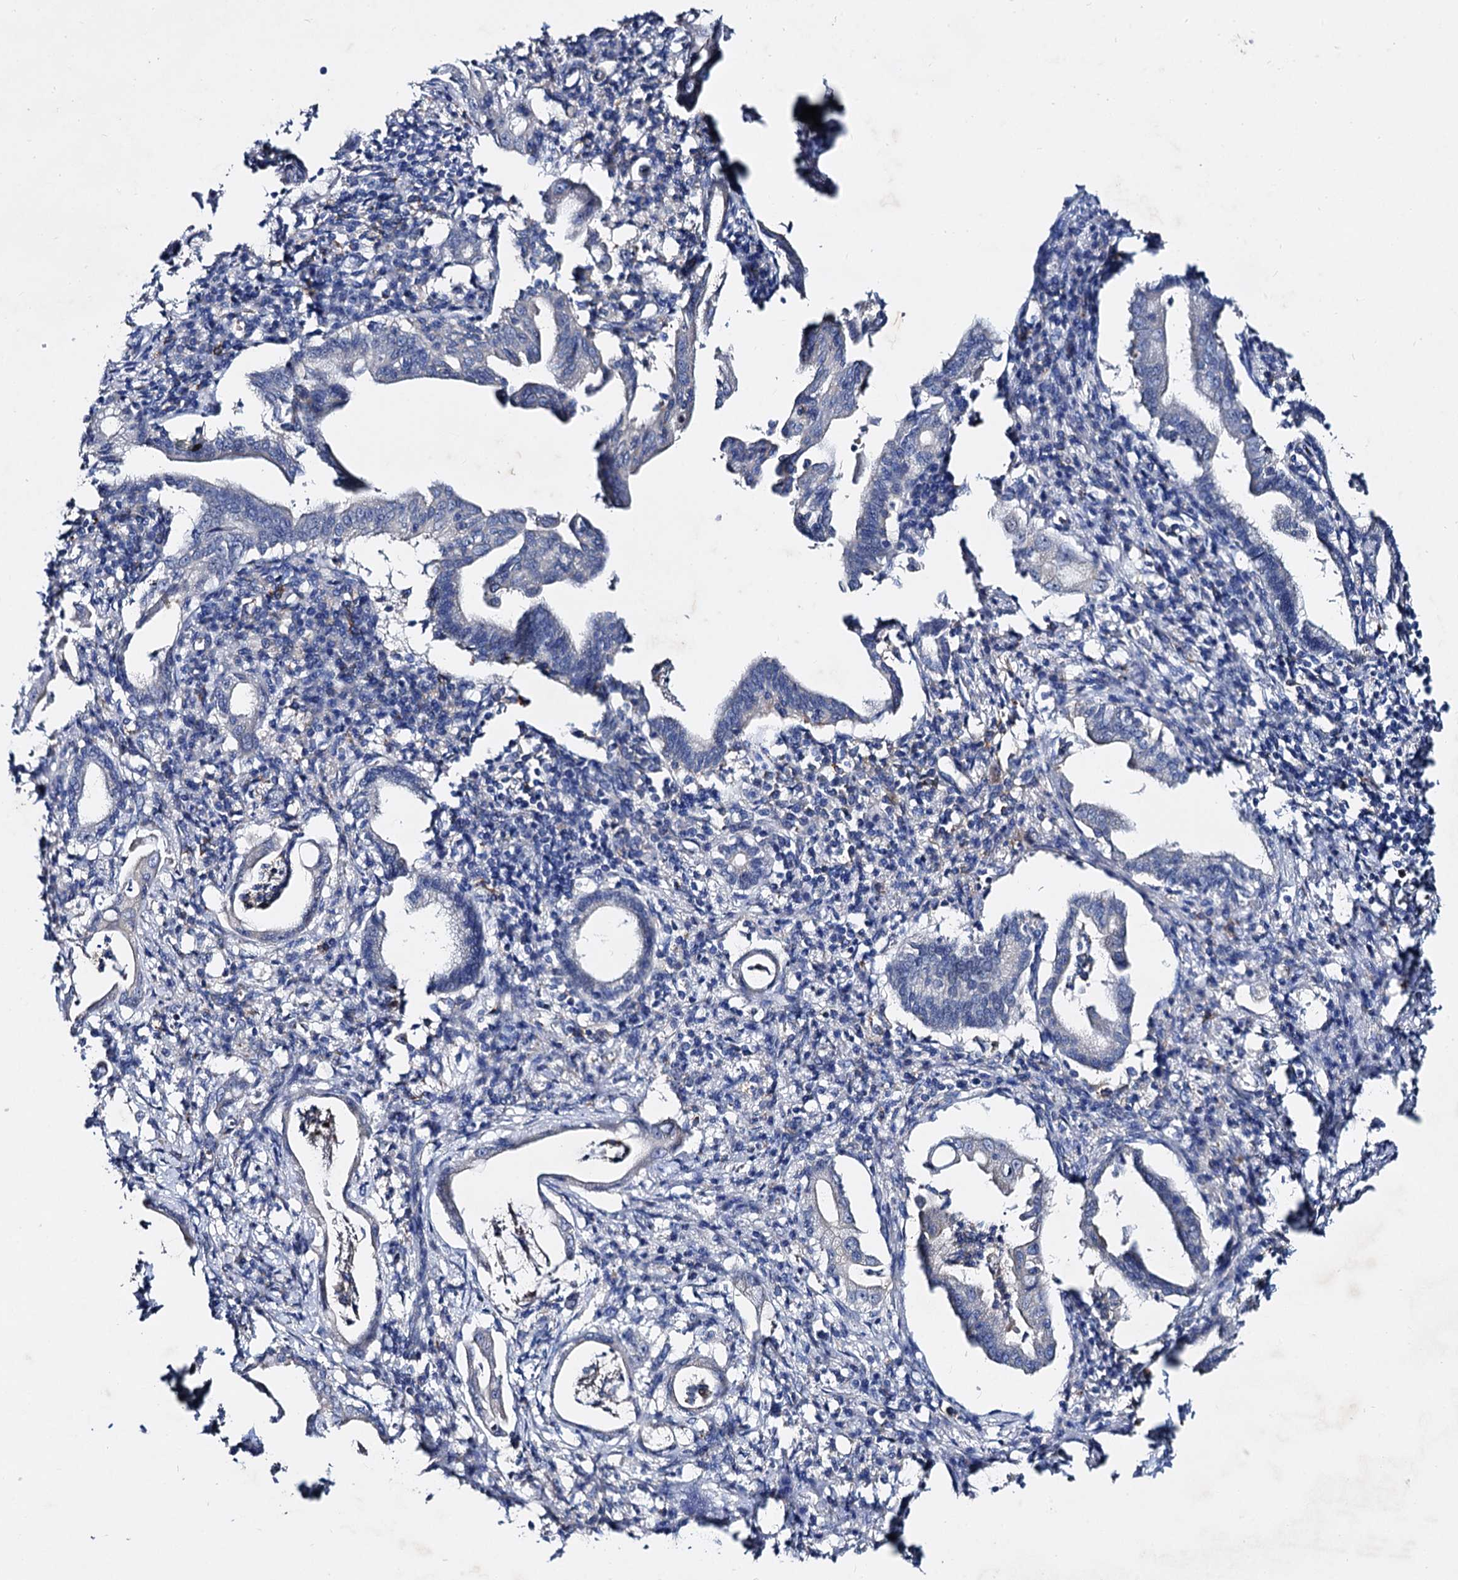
{"staining": {"intensity": "negative", "quantity": "none", "location": "none"}, "tissue": "pancreatic cancer", "cell_type": "Tumor cells", "image_type": "cancer", "snomed": [{"axis": "morphology", "description": "Adenocarcinoma, NOS"}, {"axis": "topography", "description": "Pancreas"}], "caption": "Immunohistochemical staining of human pancreatic cancer shows no significant positivity in tumor cells.", "gene": "HVCN1", "patient": {"sex": "female", "age": 55}}